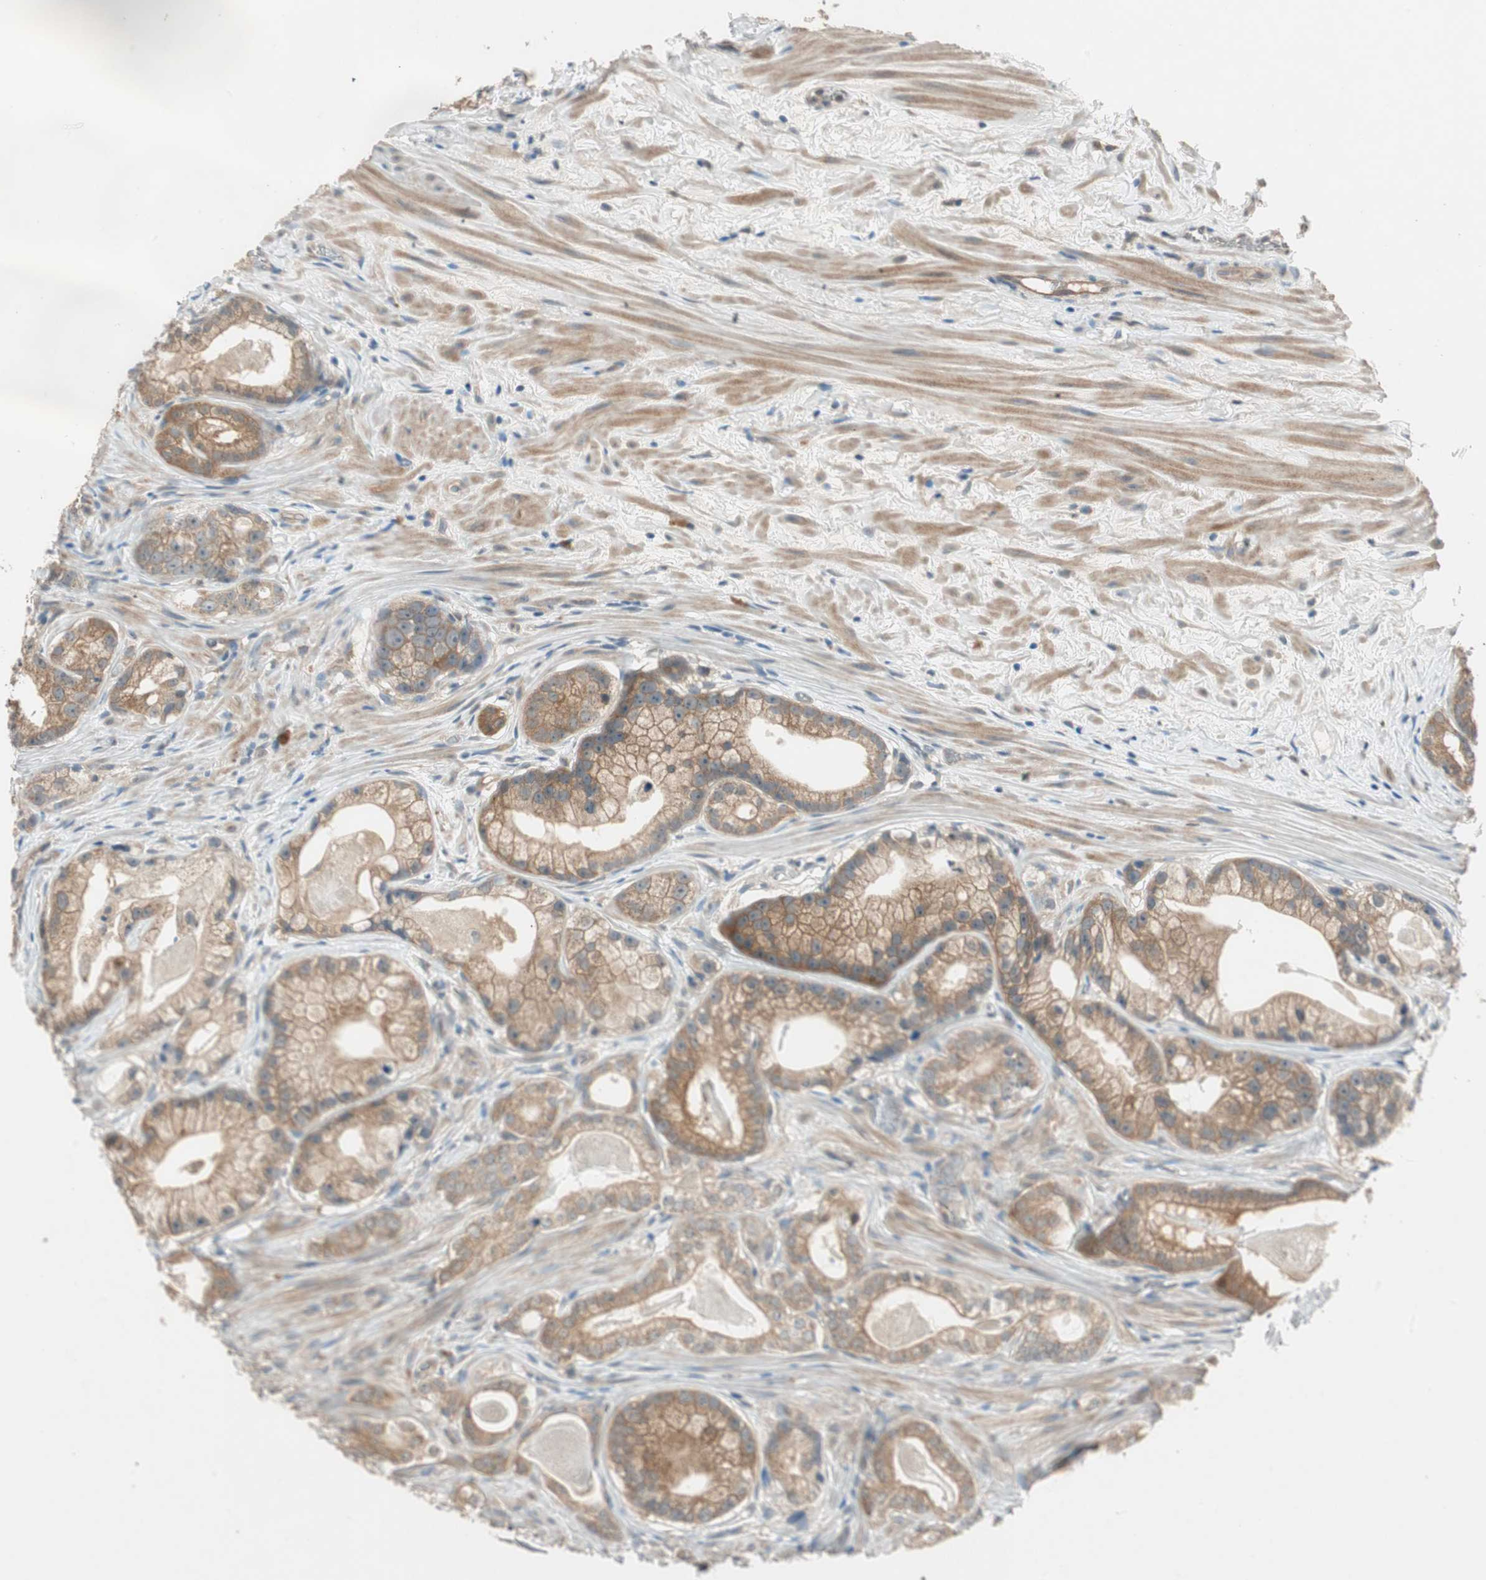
{"staining": {"intensity": "moderate", "quantity": ">75%", "location": "cytoplasmic/membranous"}, "tissue": "prostate cancer", "cell_type": "Tumor cells", "image_type": "cancer", "snomed": [{"axis": "morphology", "description": "Adenocarcinoma, Low grade"}, {"axis": "topography", "description": "Prostate"}], "caption": "Protein expression analysis of adenocarcinoma (low-grade) (prostate) demonstrates moderate cytoplasmic/membranous positivity in approximately >75% of tumor cells.", "gene": "NCLN", "patient": {"sex": "male", "age": 59}}